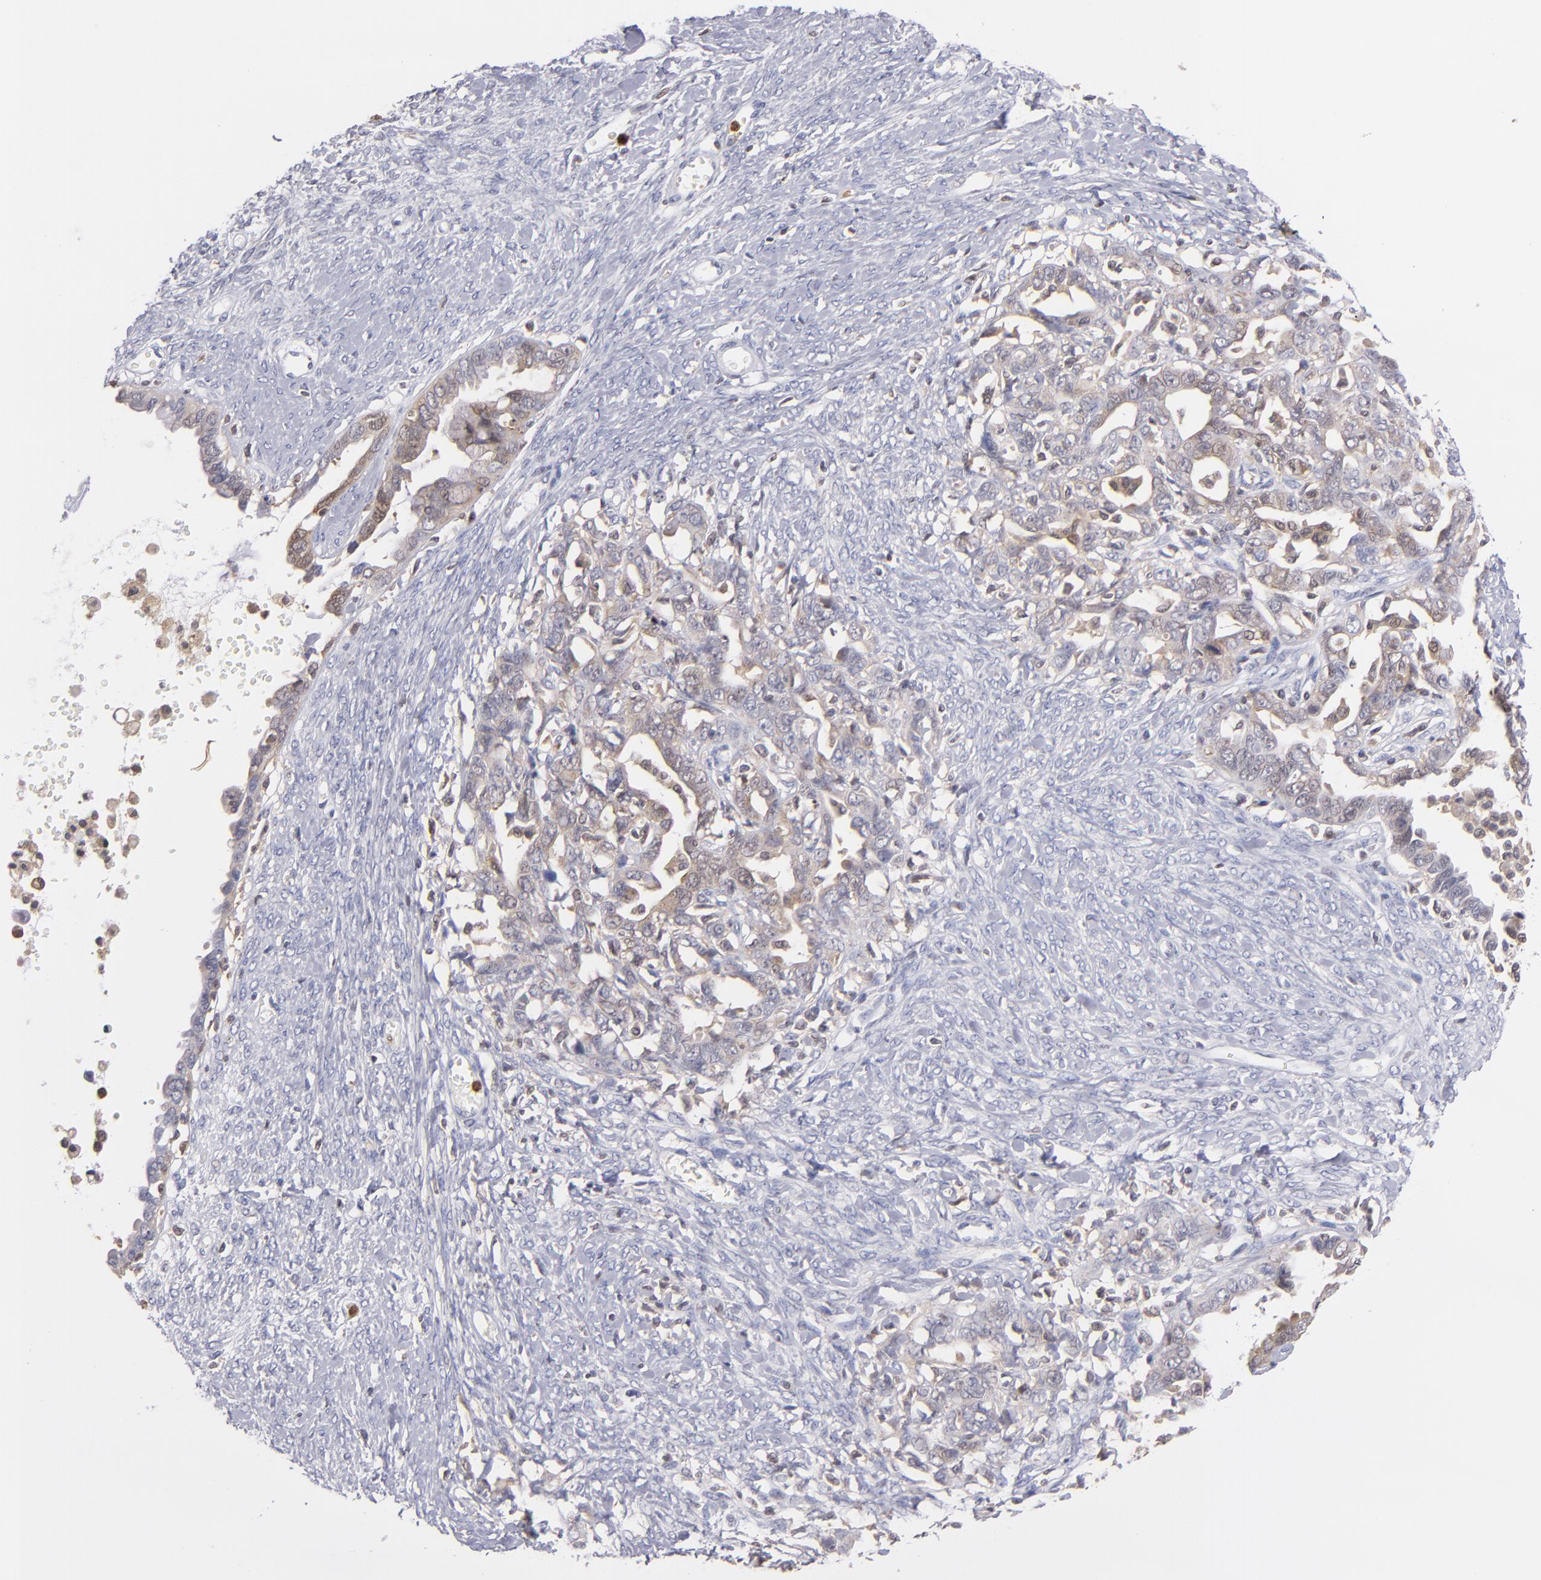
{"staining": {"intensity": "weak", "quantity": "25%-75%", "location": "cytoplasmic/membranous"}, "tissue": "ovarian cancer", "cell_type": "Tumor cells", "image_type": "cancer", "snomed": [{"axis": "morphology", "description": "Cystadenocarcinoma, serous, NOS"}, {"axis": "topography", "description": "Ovary"}], "caption": "A histopathology image of human ovarian cancer stained for a protein exhibits weak cytoplasmic/membranous brown staining in tumor cells. (IHC, brightfield microscopy, high magnification).", "gene": "PRKCD", "patient": {"sex": "female", "age": 69}}